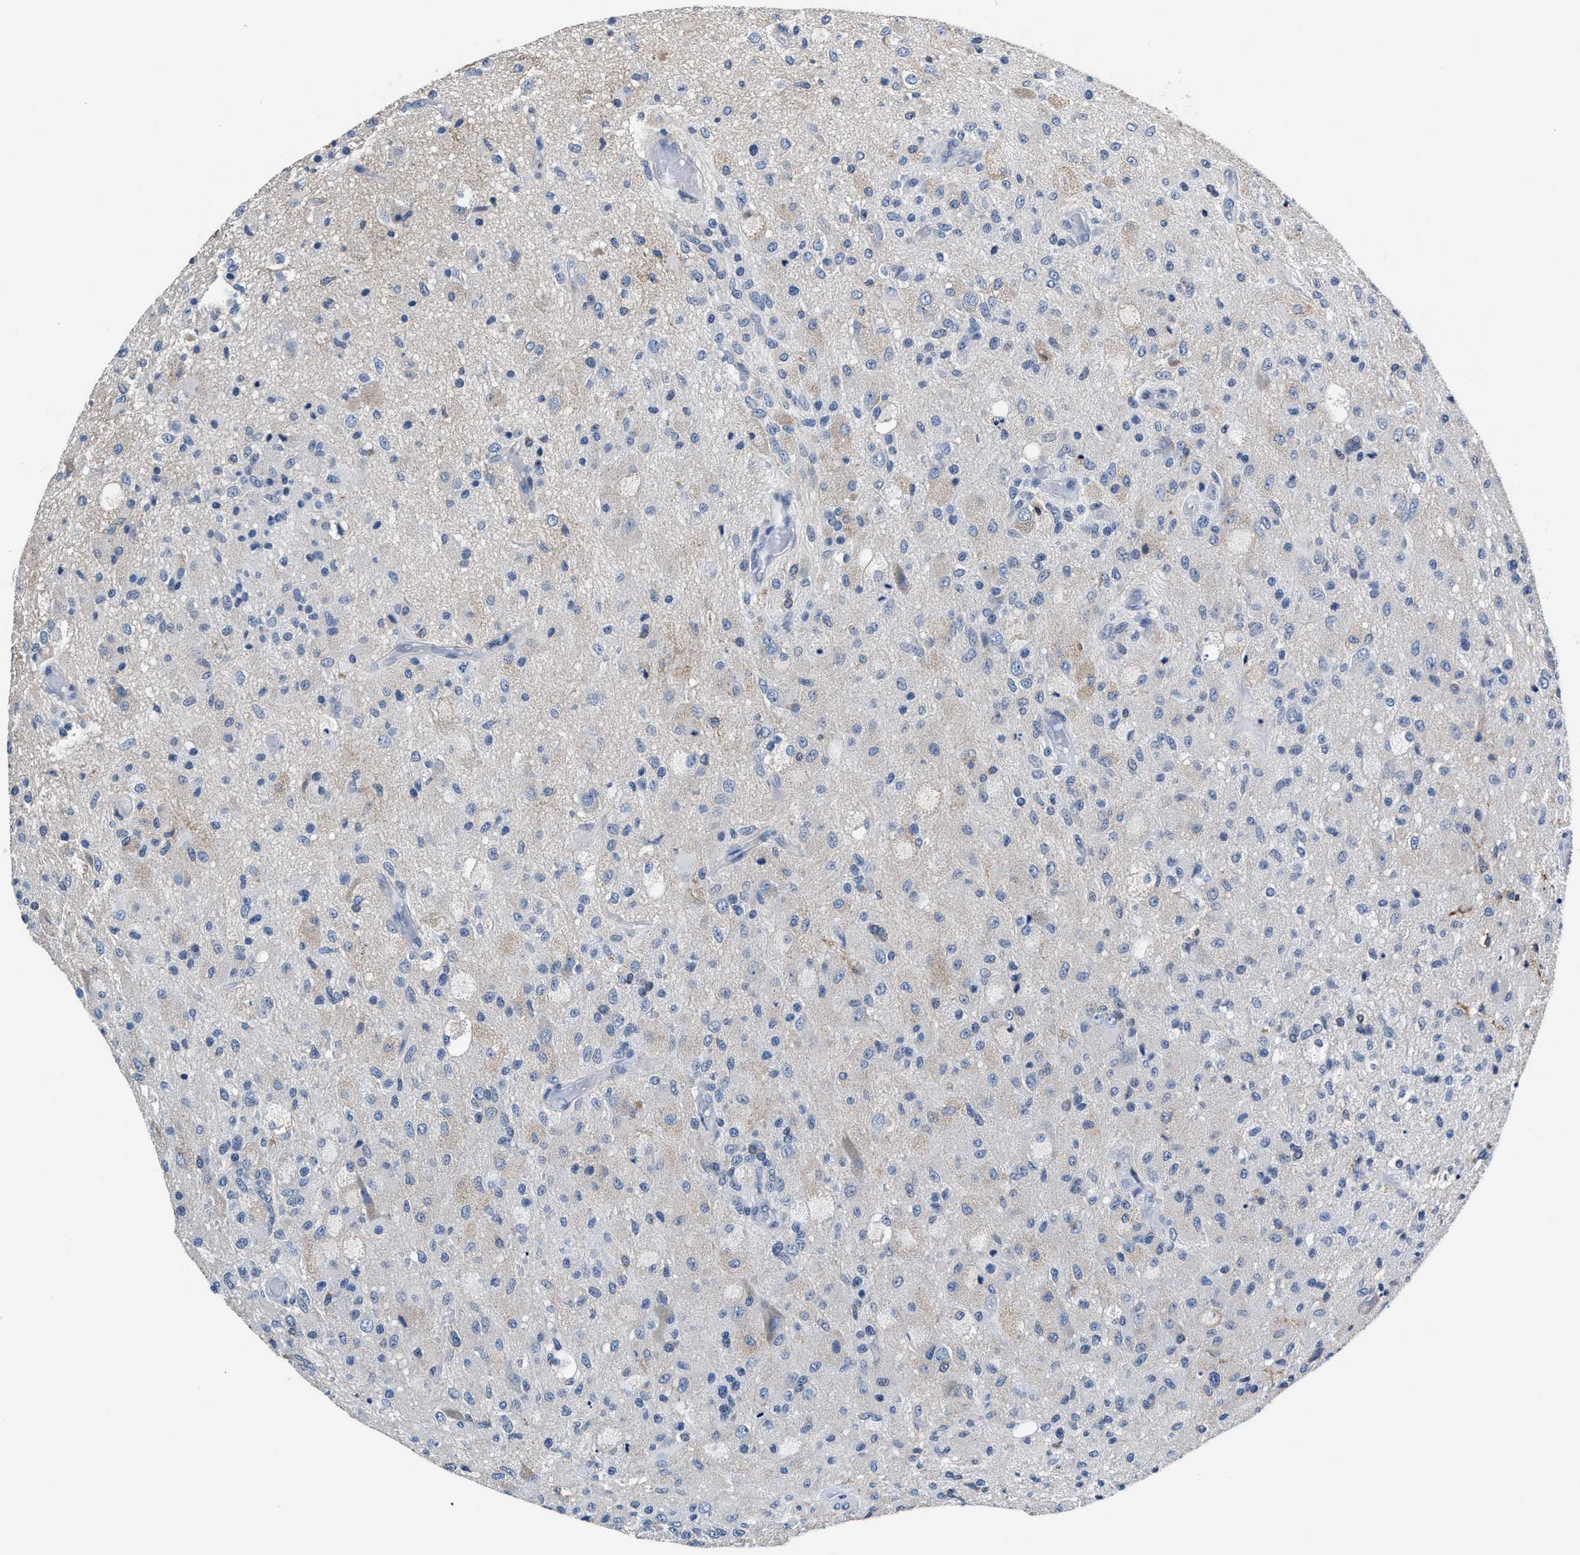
{"staining": {"intensity": "negative", "quantity": "none", "location": "none"}, "tissue": "glioma", "cell_type": "Tumor cells", "image_type": "cancer", "snomed": [{"axis": "morphology", "description": "Normal tissue, NOS"}, {"axis": "morphology", "description": "Glioma, malignant, High grade"}, {"axis": "topography", "description": "Cerebral cortex"}], "caption": "This histopathology image is of glioma stained with immunohistochemistry (IHC) to label a protein in brown with the nuclei are counter-stained blue. There is no expression in tumor cells.", "gene": "MYH3", "patient": {"sex": "male", "age": 77}}